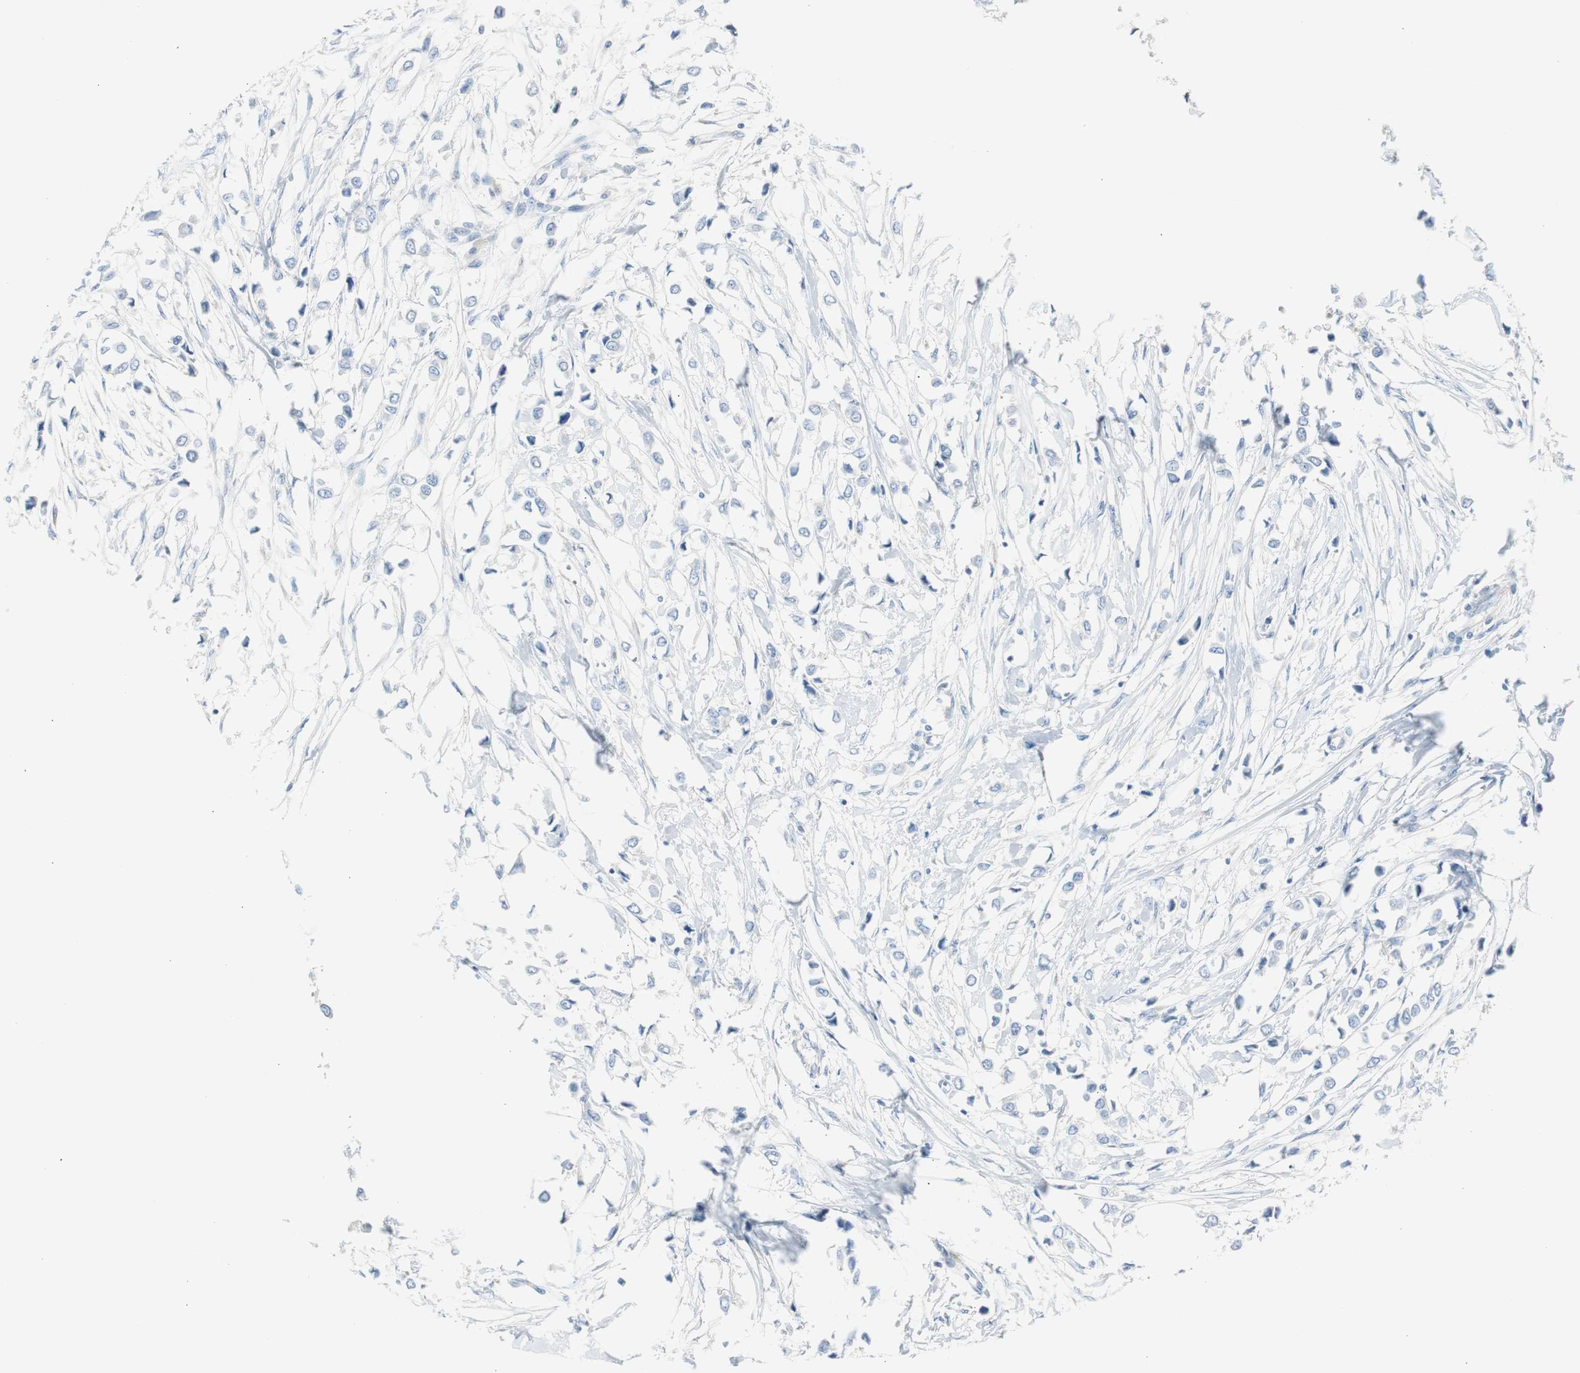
{"staining": {"intensity": "negative", "quantity": "none", "location": "none"}, "tissue": "breast cancer", "cell_type": "Tumor cells", "image_type": "cancer", "snomed": [{"axis": "morphology", "description": "Lobular carcinoma"}, {"axis": "topography", "description": "Breast"}], "caption": "Human breast cancer stained for a protein using IHC demonstrates no staining in tumor cells.", "gene": "RPS12", "patient": {"sex": "female", "age": 51}}